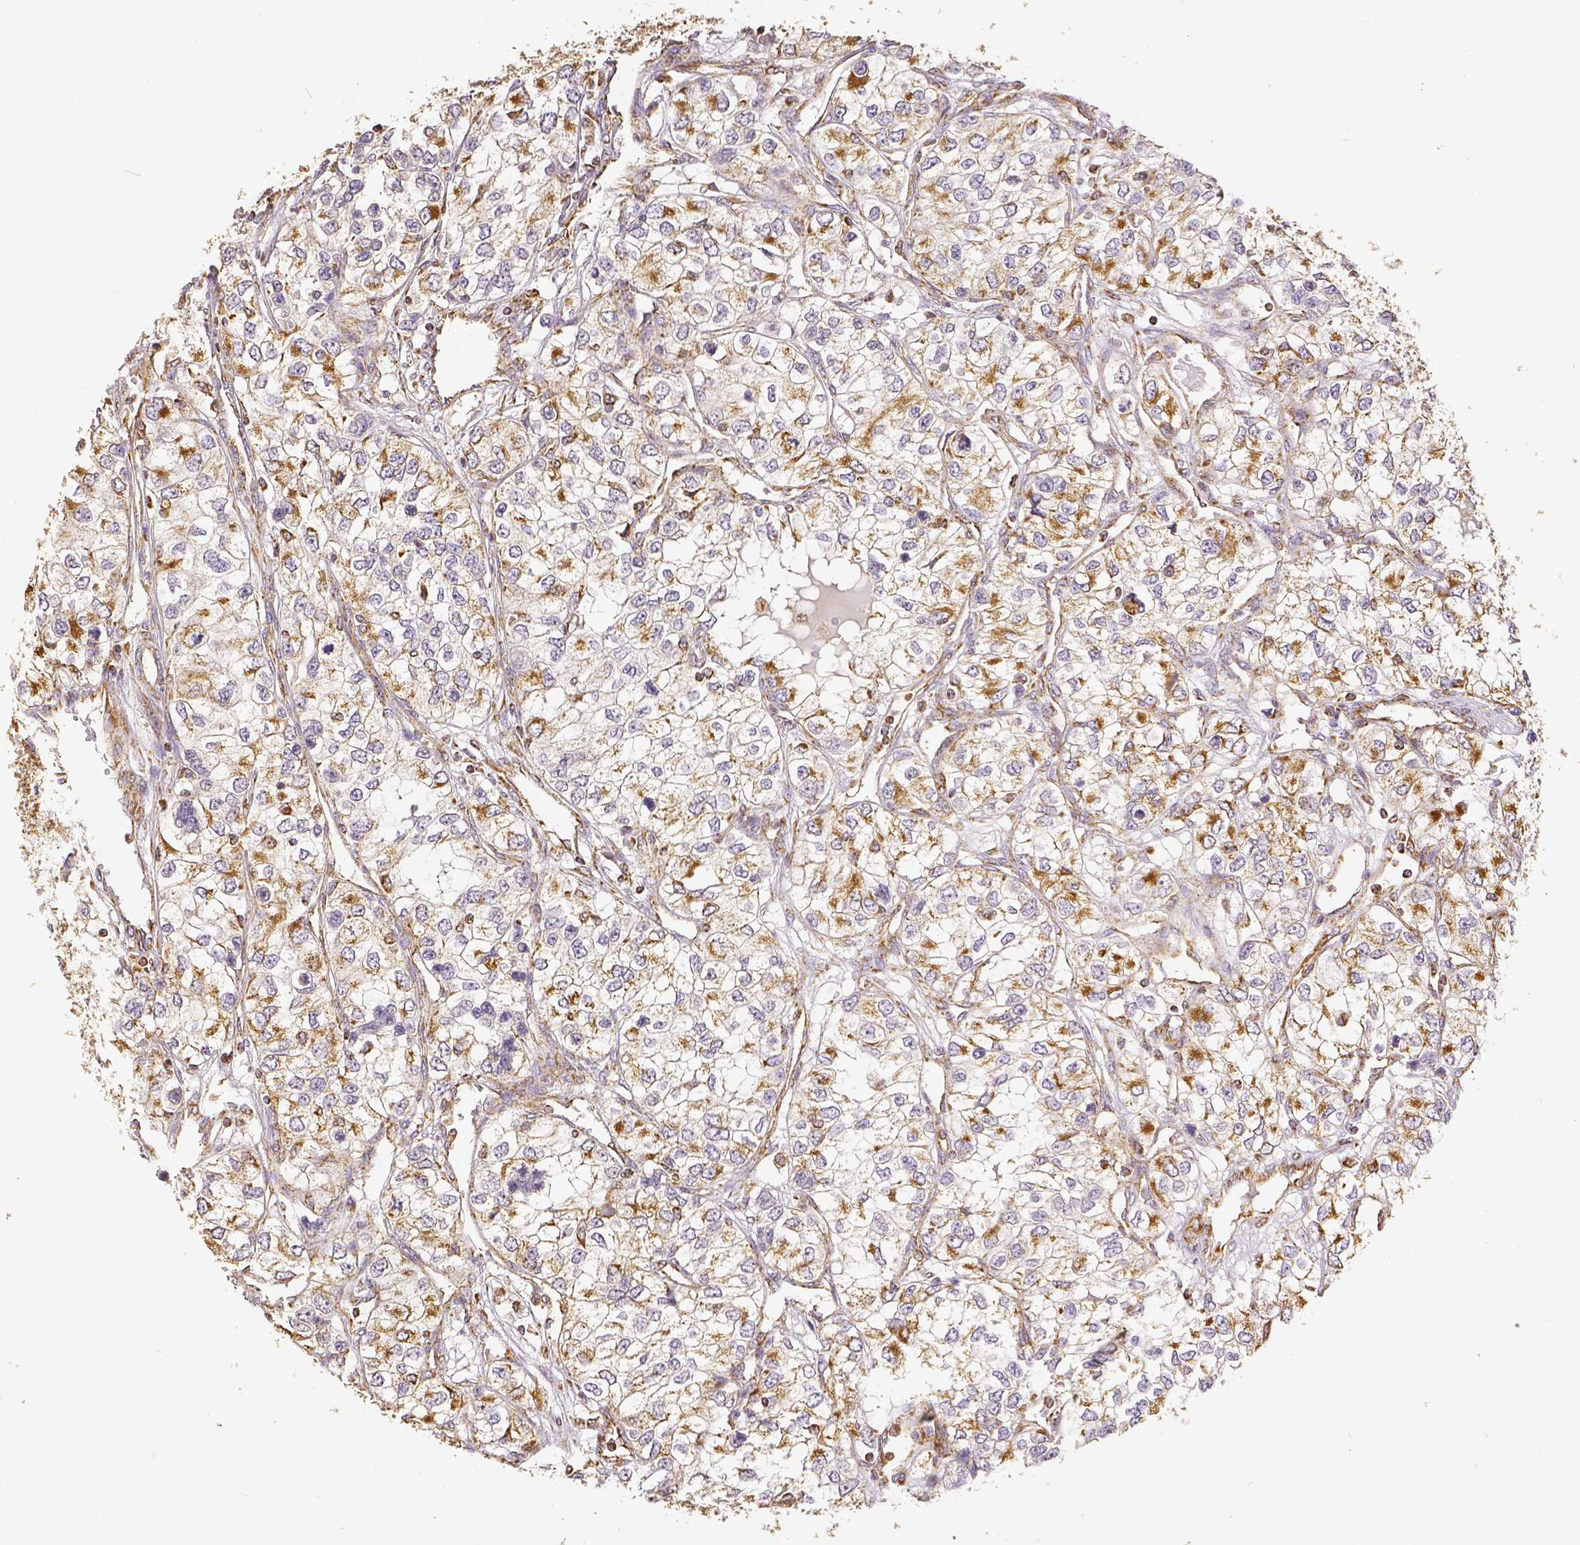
{"staining": {"intensity": "moderate", "quantity": ">75%", "location": "cytoplasmic/membranous"}, "tissue": "renal cancer", "cell_type": "Tumor cells", "image_type": "cancer", "snomed": [{"axis": "morphology", "description": "Adenocarcinoma, NOS"}, {"axis": "topography", "description": "Kidney"}], "caption": "DAB immunohistochemical staining of human renal adenocarcinoma displays moderate cytoplasmic/membranous protein staining in approximately >75% of tumor cells.", "gene": "SDHB", "patient": {"sex": "female", "age": 59}}